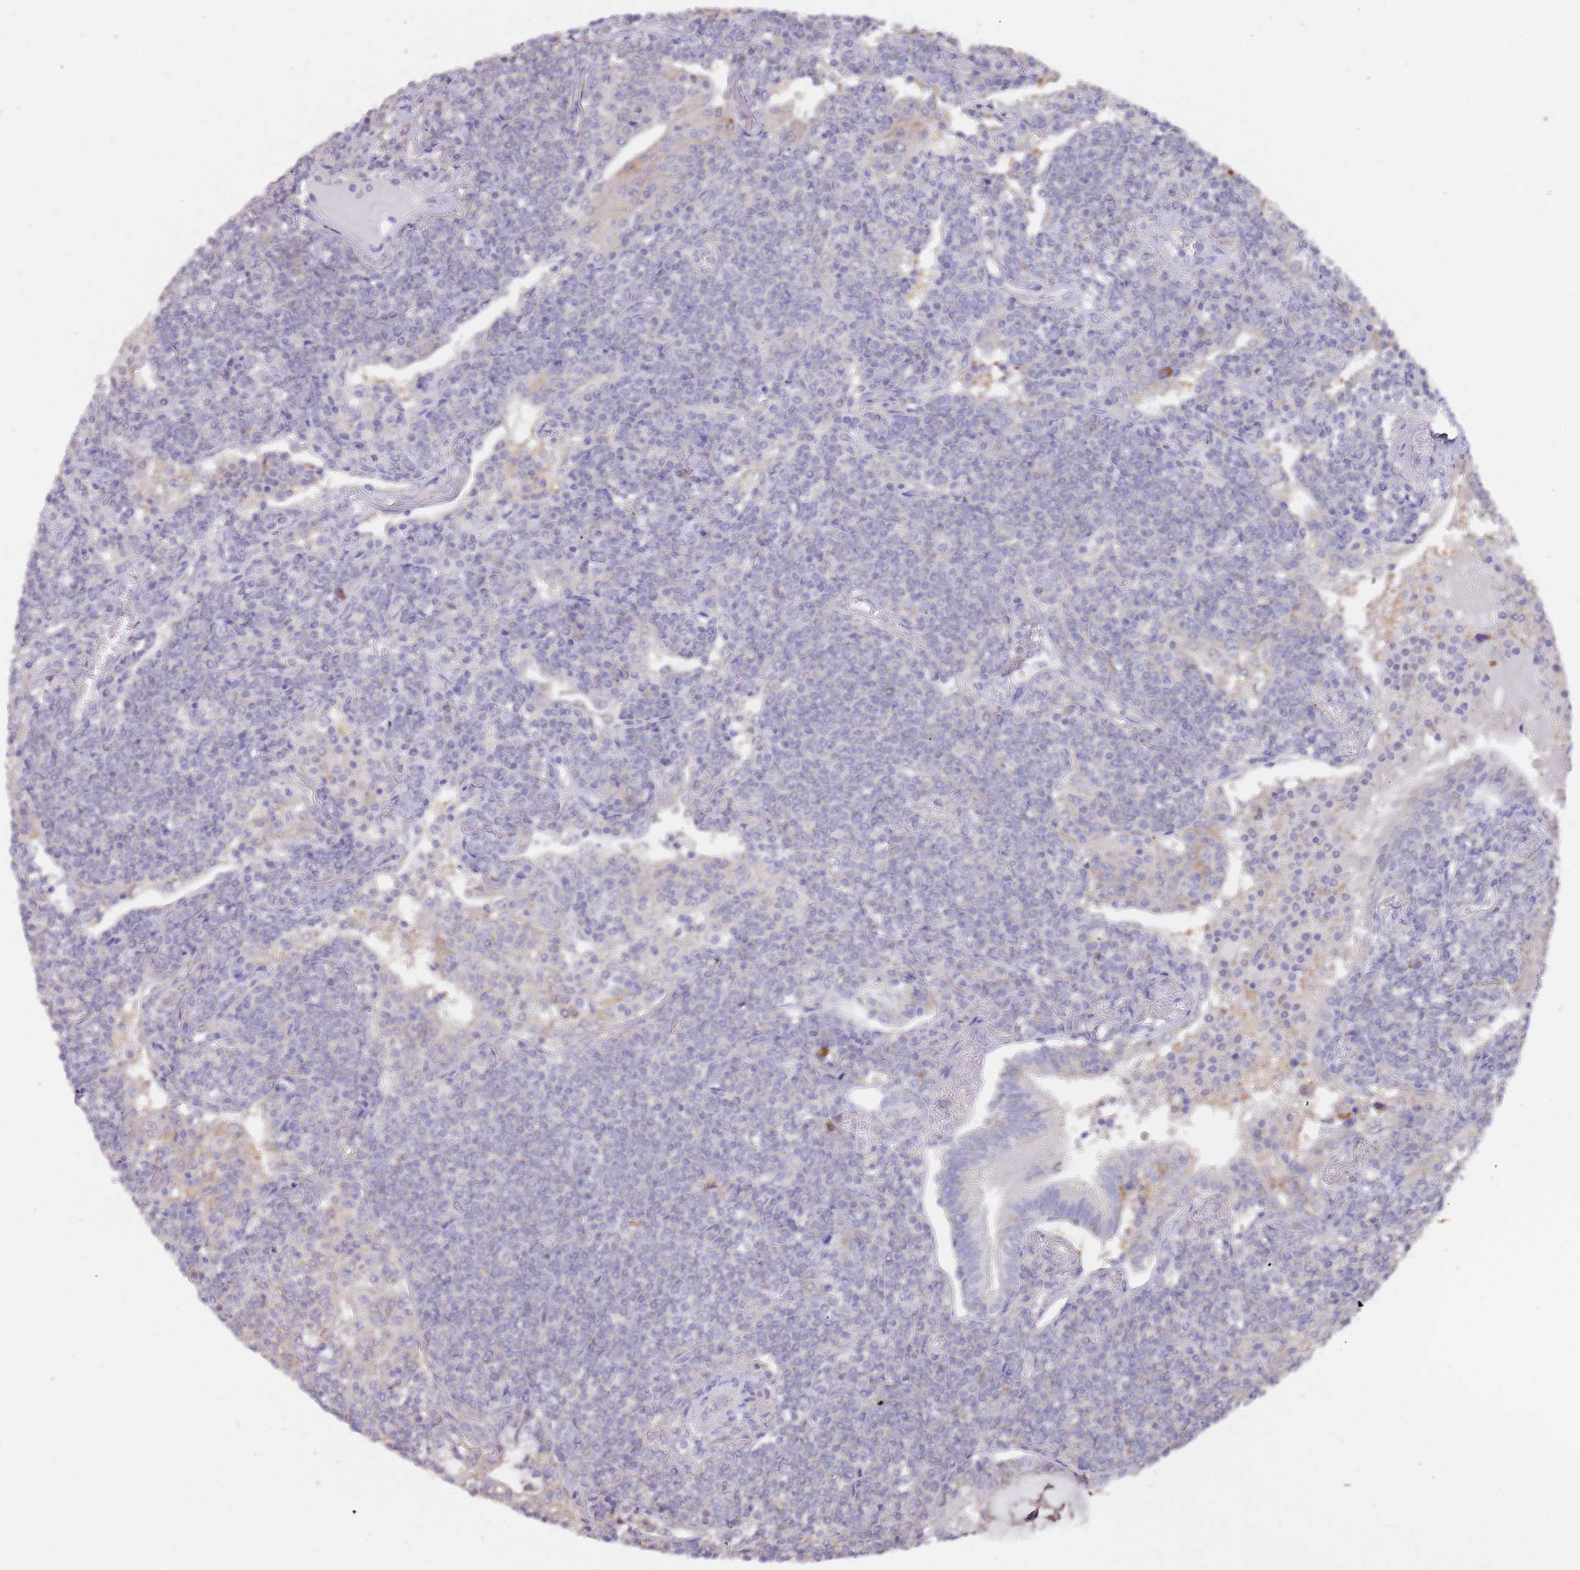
{"staining": {"intensity": "negative", "quantity": "none", "location": "none"}, "tissue": "lymphoma", "cell_type": "Tumor cells", "image_type": "cancer", "snomed": [{"axis": "morphology", "description": "Malignant lymphoma, non-Hodgkin's type, Low grade"}, {"axis": "topography", "description": "Lung"}], "caption": "Tumor cells are negative for protein expression in human lymphoma.", "gene": "AP5S1", "patient": {"sex": "female", "age": 71}}